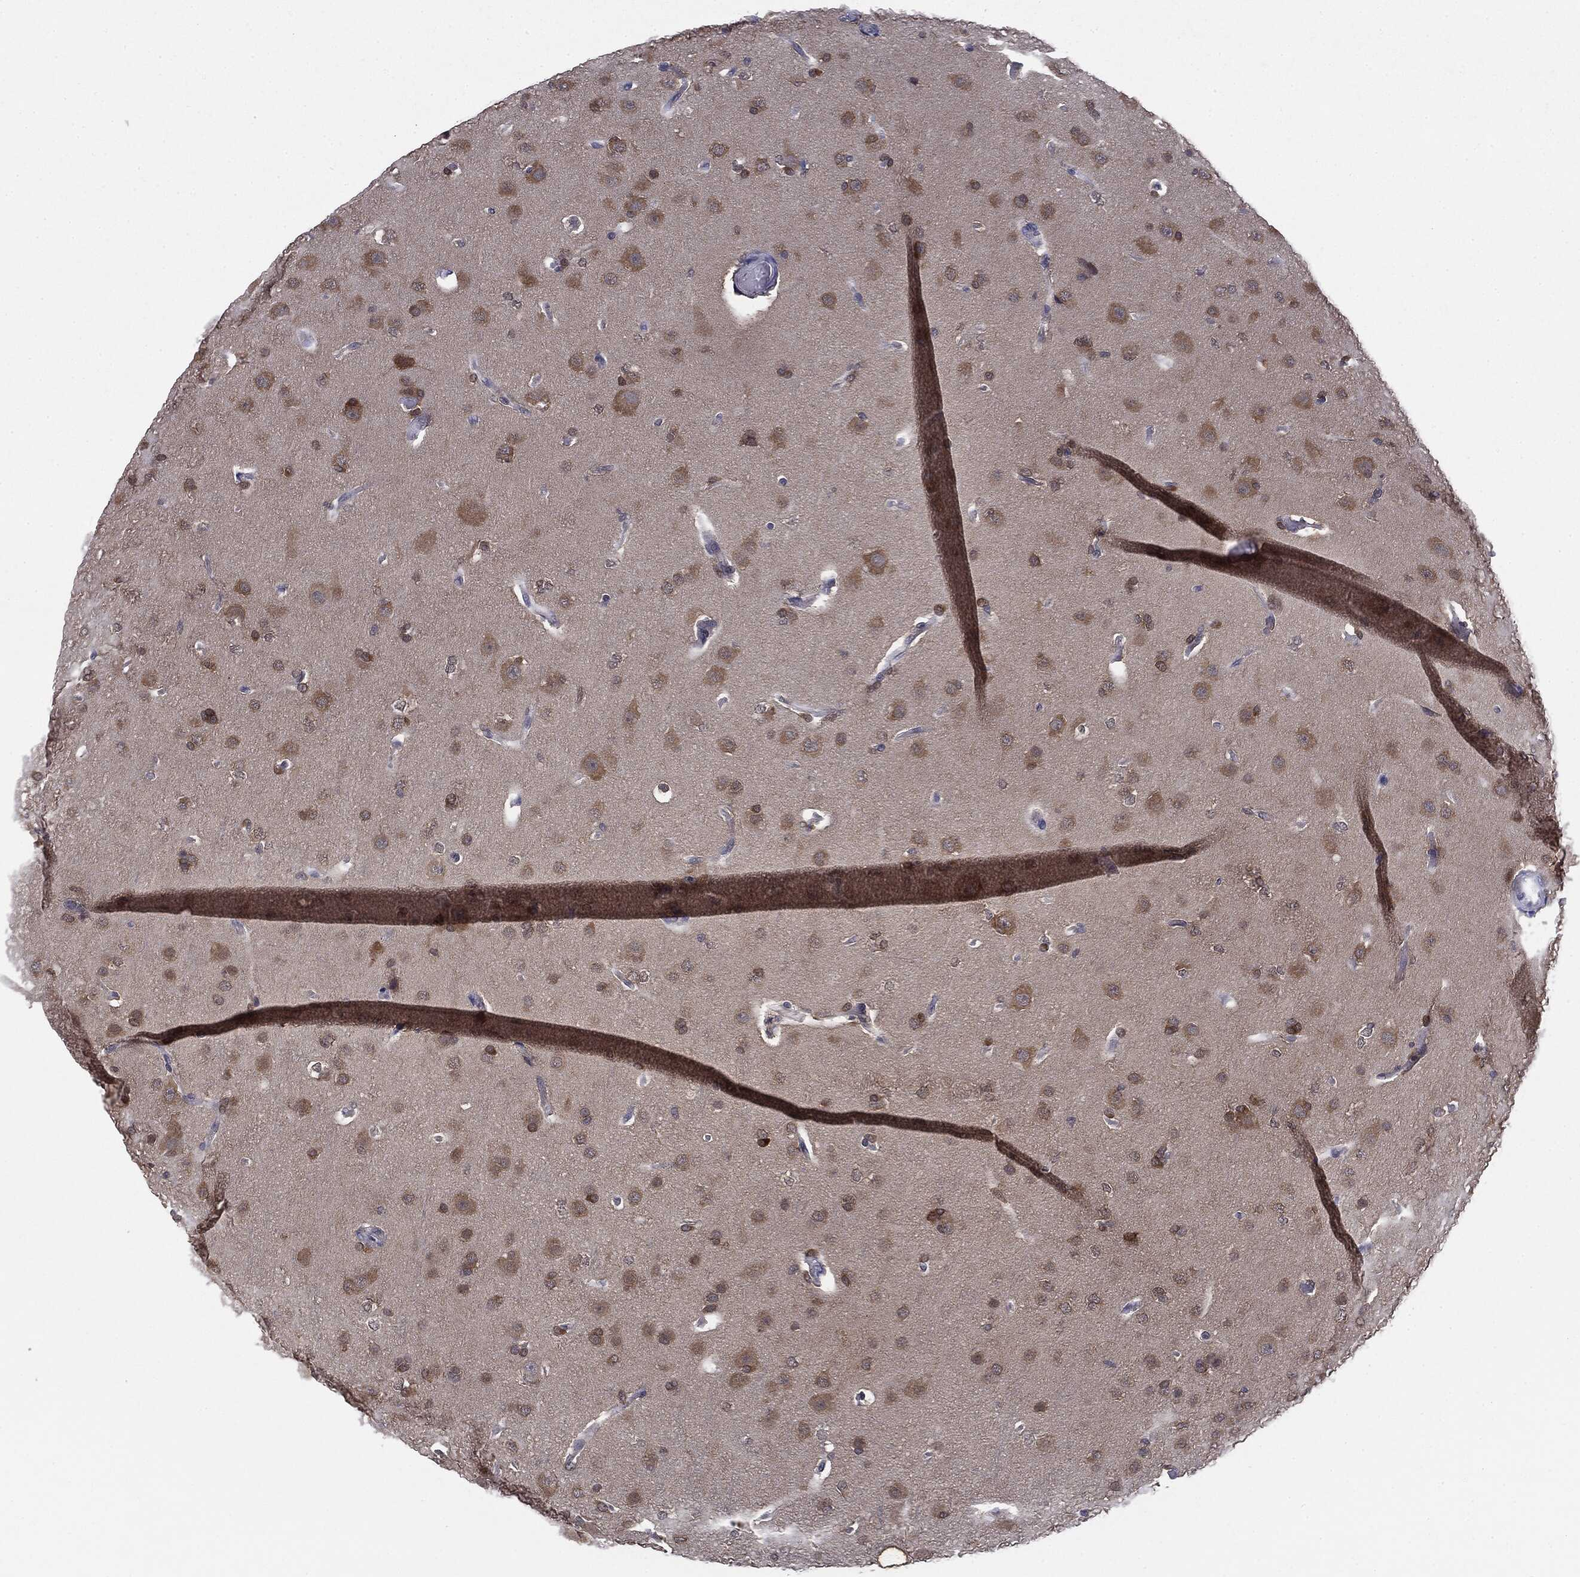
{"staining": {"intensity": "weak", "quantity": "25%-75%", "location": "cytoplasmic/membranous"}, "tissue": "glioma", "cell_type": "Tumor cells", "image_type": "cancer", "snomed": [{"axis": "morphology", "description": "Glioma, malignant, Low grade"}, {"axis": "topography", "description": "Brain"}], "caption": "A histopathology image showing weak cytoplasmic/membranous expression in about 25%-75% of tumor cells in malignant glioma (low-grade), as visualized by brown immunohistochemical staining.", "gene": "KRT7", "patient": {"sex": "male", "age": 41}}